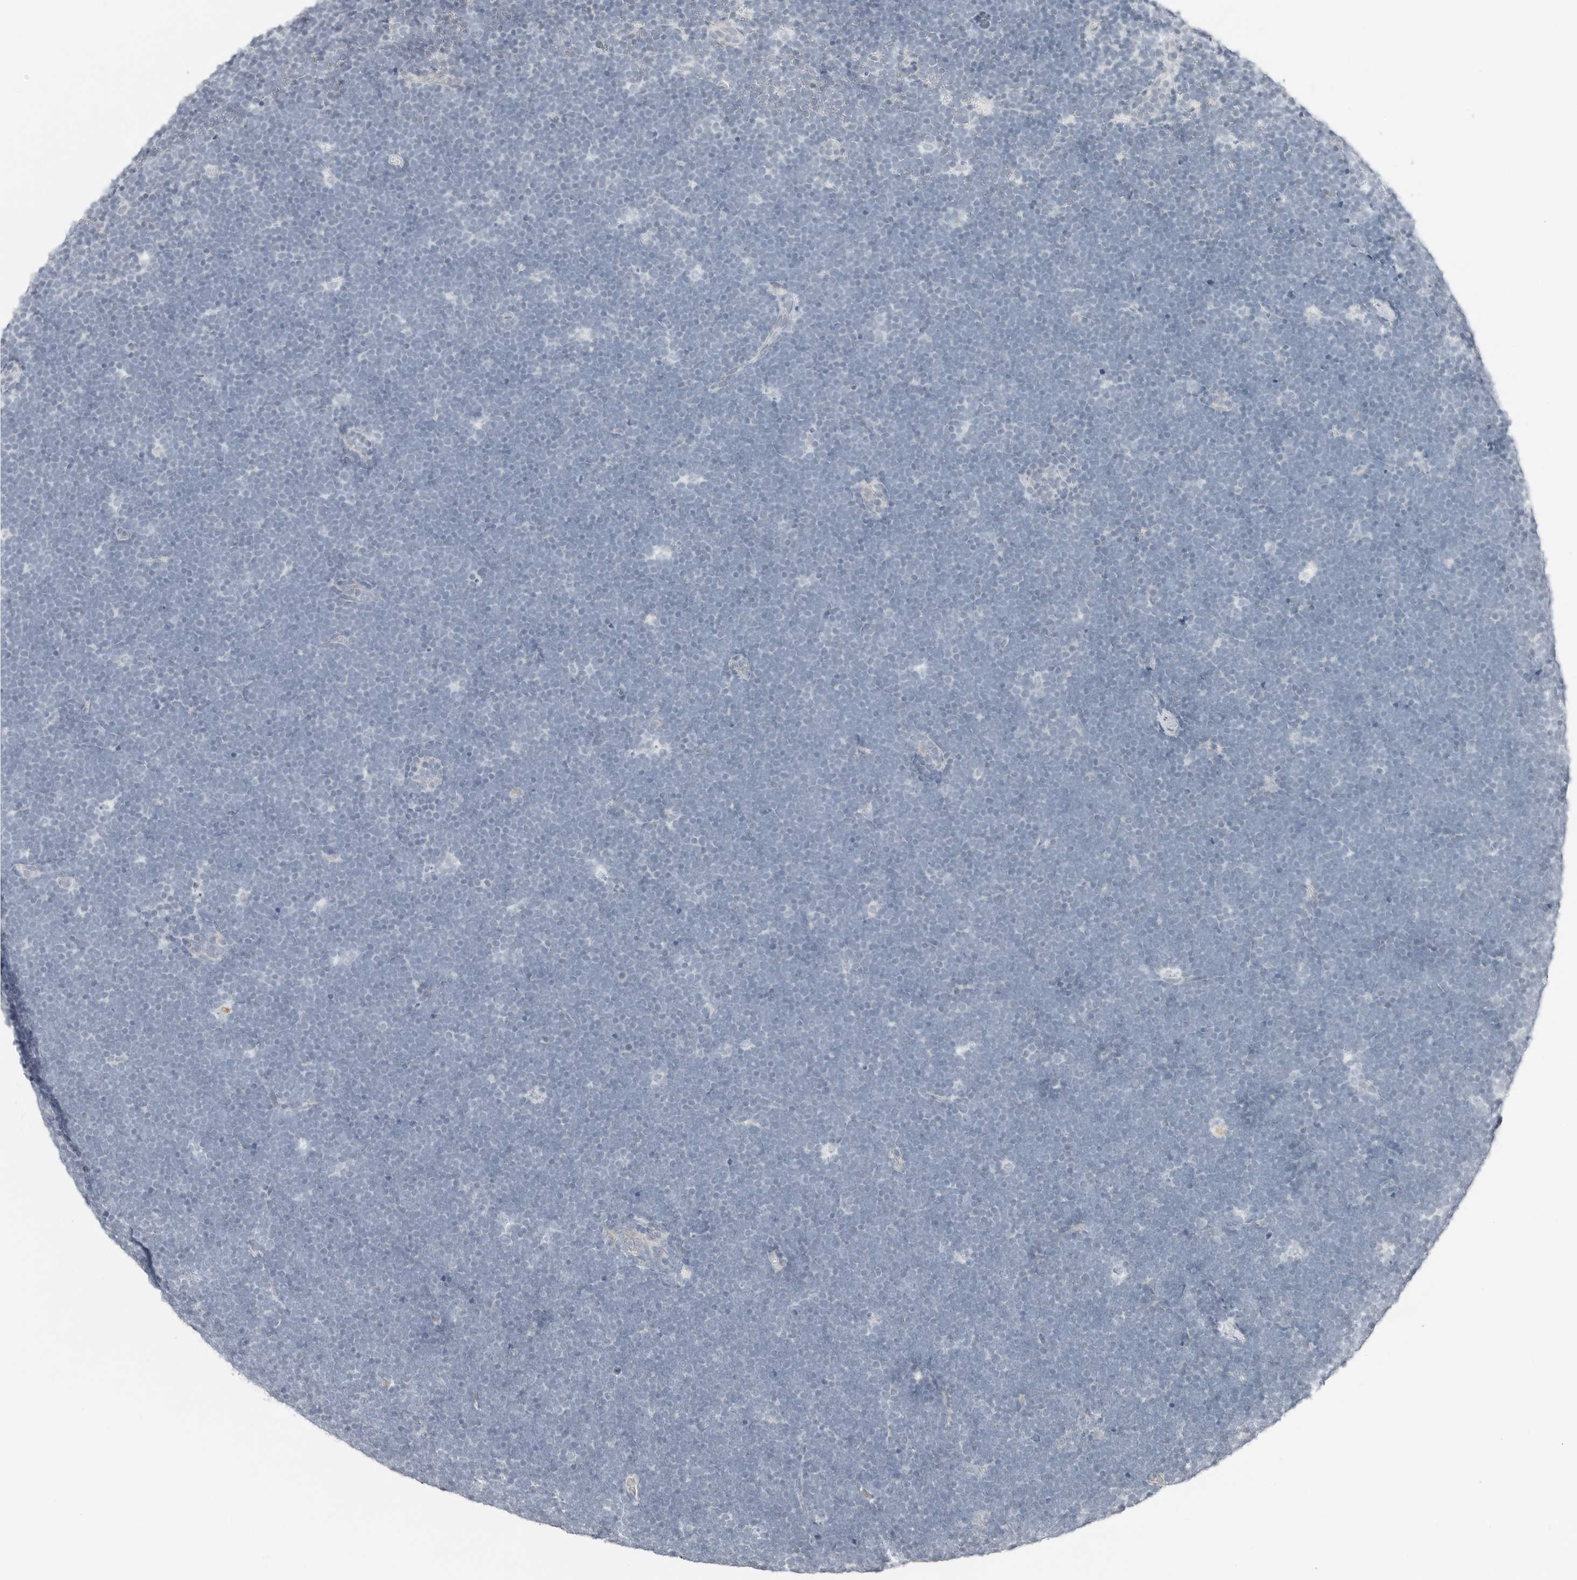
{"staining": {"intensity": "negative", "quantity": "none", "location": "none"}, "tissue": "lymphoma", "cell_type": "Tumor cells", "image_type": "cancer", "snomed": [{"axis": "morphology", "description": "Malignant lymphoma, non-Hodgkin's type, High grade"}, {"axis": "topography", "description": "Lymph node"}], "caption": "The histopathology image displays no significant staining in tumor cells of high-grade malignant lymphoma, non-Hodgkin's type.", "gene": "XIRP1", "patient": {"sex": "male", "age": 13}}